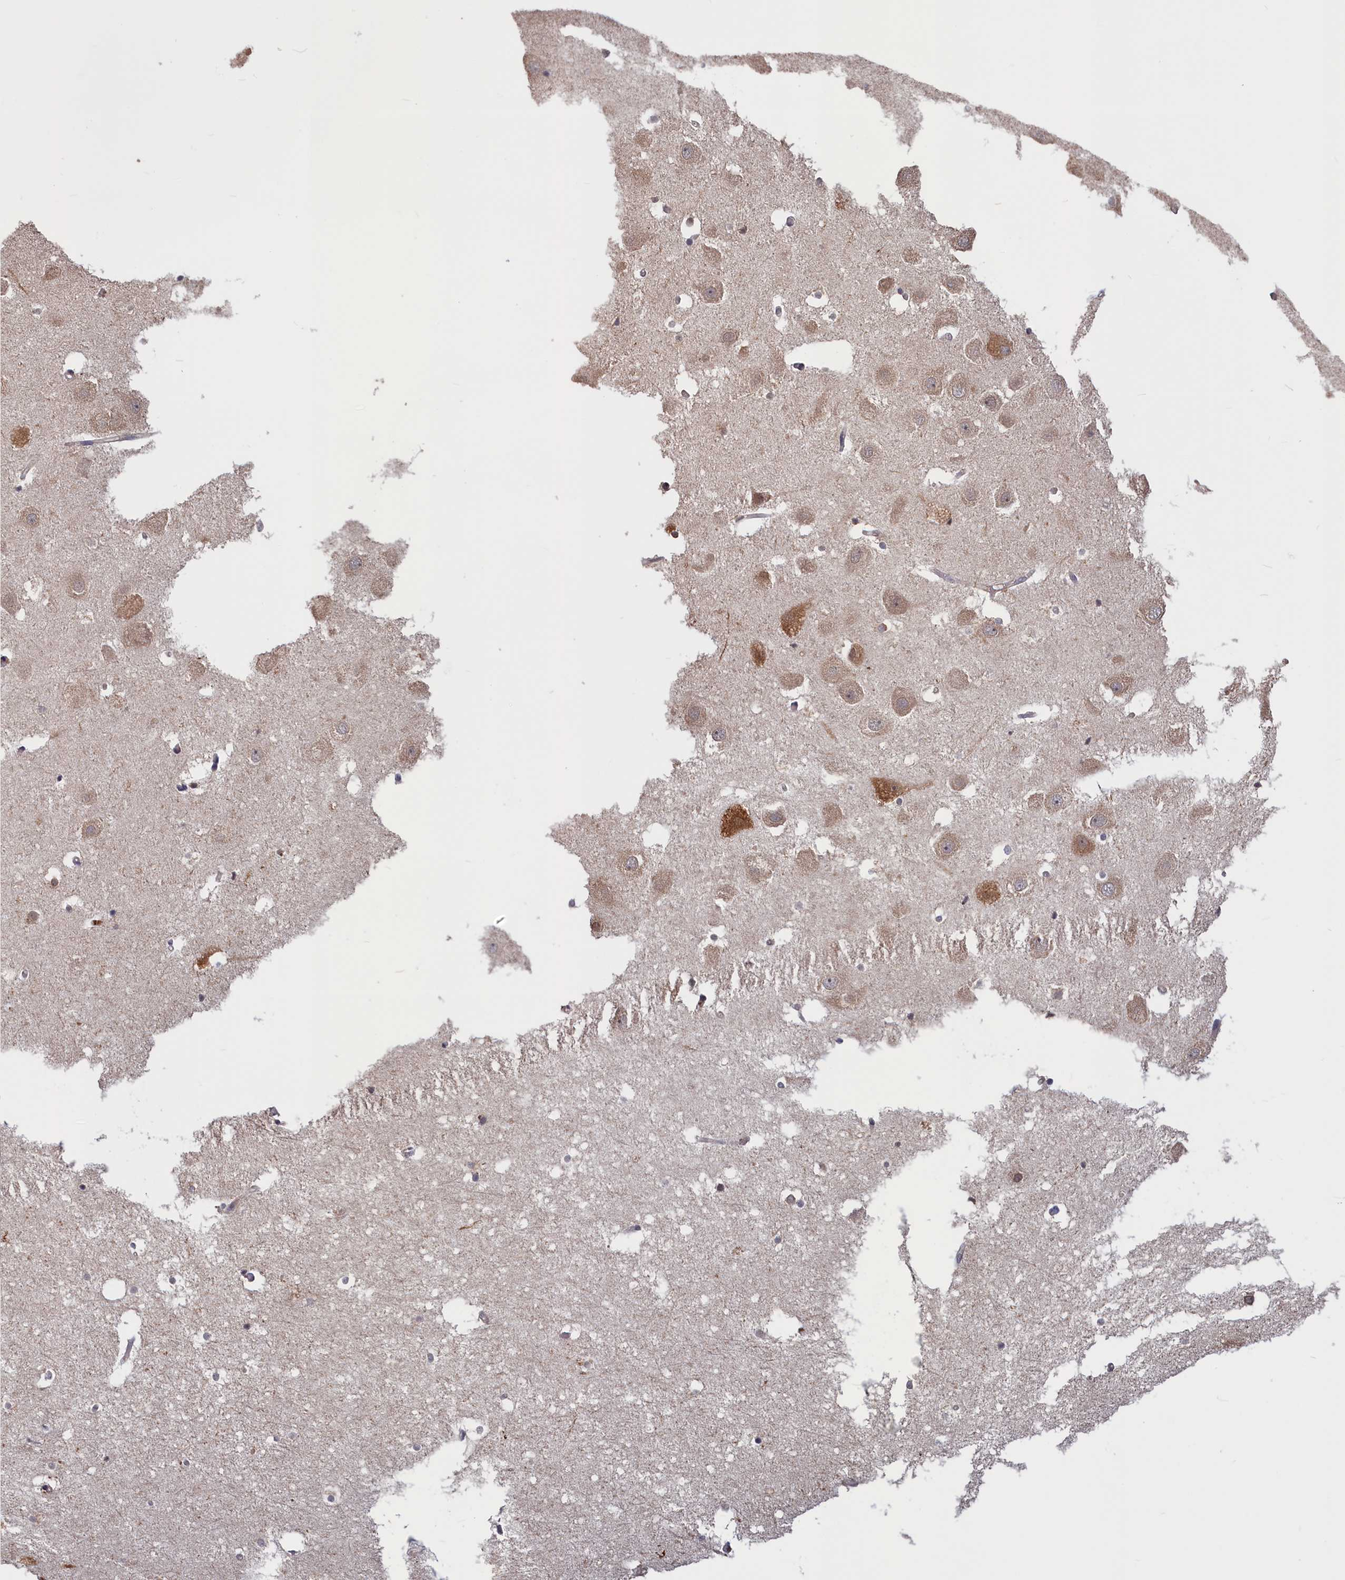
{"staining": {"intensity": "negative", "quantity": "none", "location": "none"}, "tissue": "hippocampus", "cell_type": "Glial cells", "image_type": "normal", "snomed": [{"axis": "morphology", "description": "Normal tissue, NOS"}, {"axis": "topography", "description": "Hippocampus"}], "caption": "IHC of unremarkable human hippocampus shows no staining in glial cells. Nuclei are stained in blue.", "gene": "CACTIN", "patient": {"sex": "female", "age": 52}}